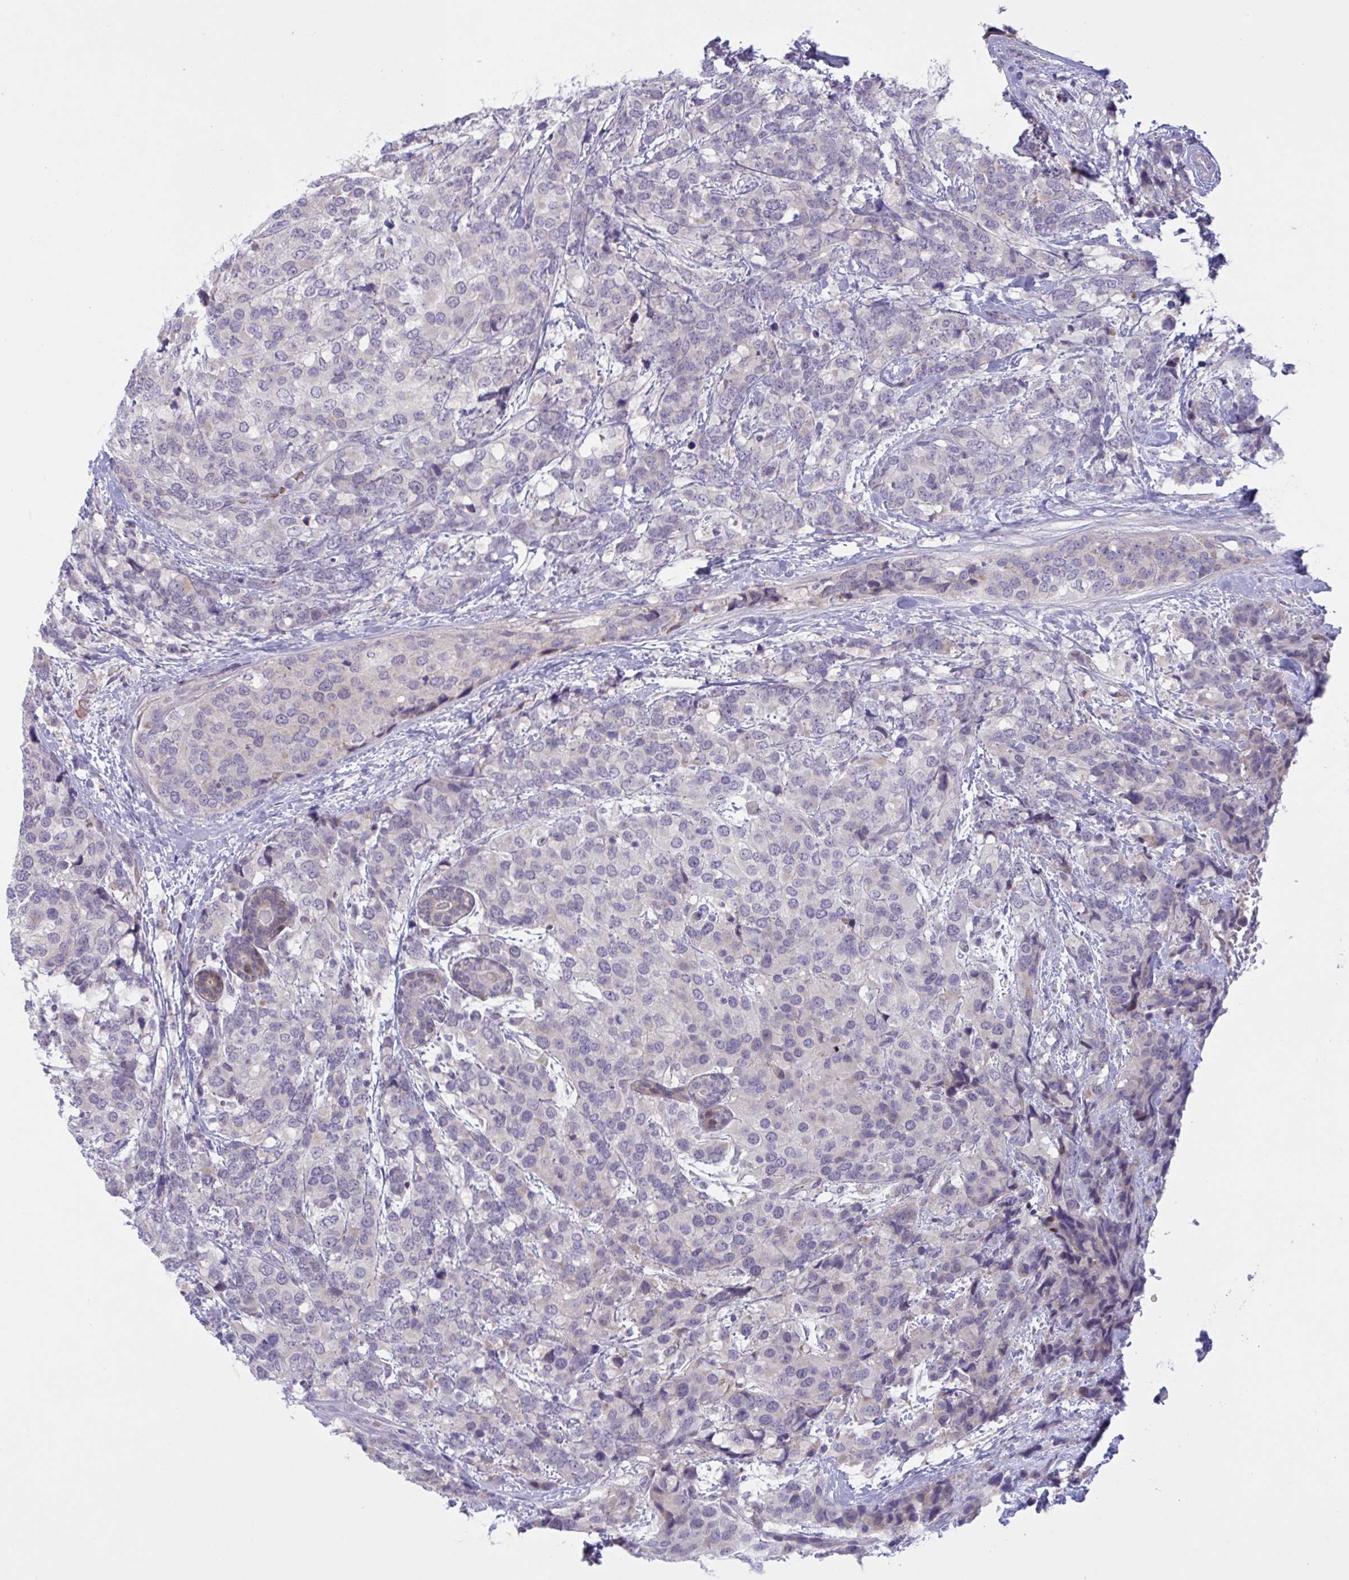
{"staining": {"intensity": "negative", "quantity": "none", "location": "none"}, "tissue": "breast cancer", "cell_type": "Tumor cells", "image_type": "cancer", "snomed": [{"axis": "morphology", "description": "Lobular carcinoma"}, {"axis": "topography", "description": "Breast"}], "caption": "The image exhibits no staining of tumor cells in lobular carcinoma (breast).", "gene": "VWC2", "patient": {"sex": "female", "age": 59}}